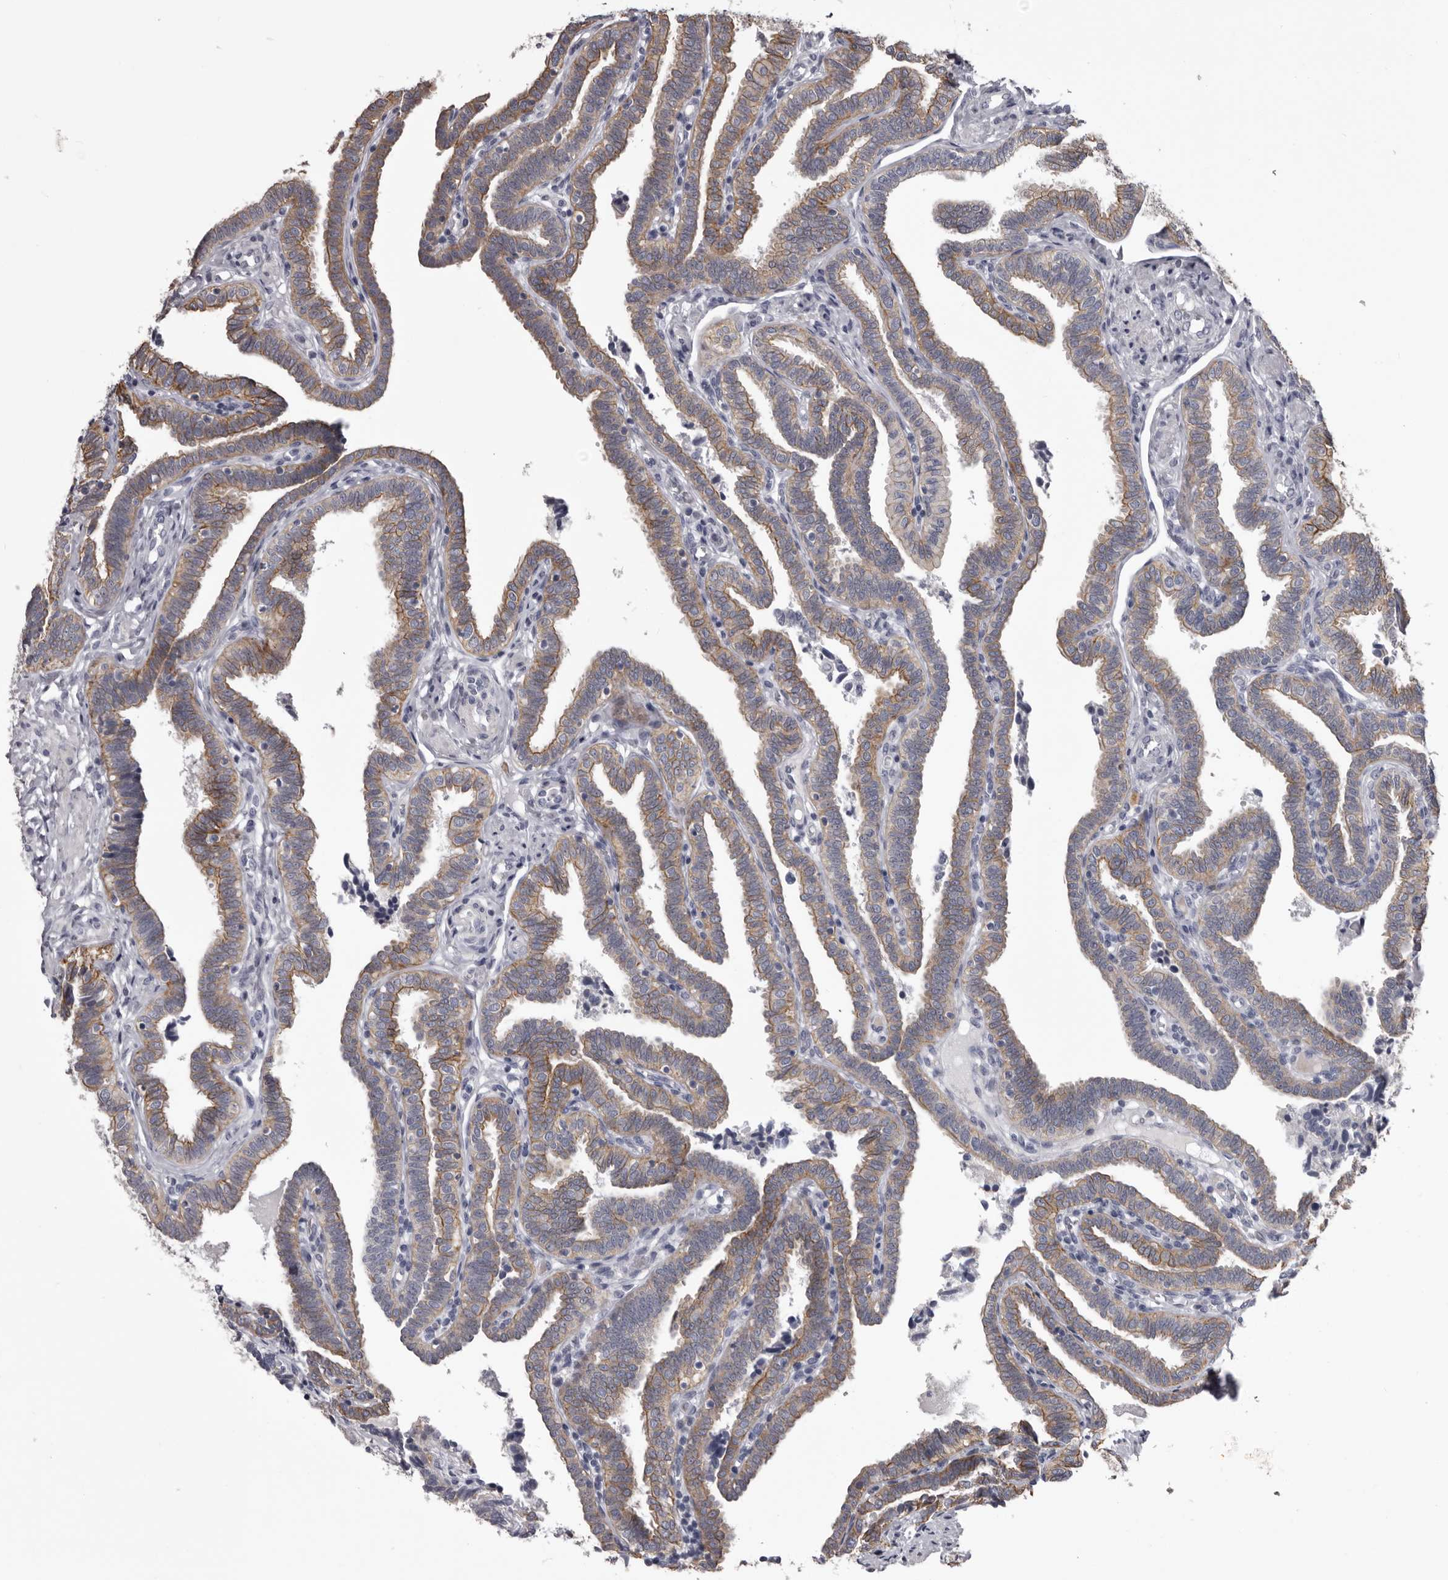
{"staining": {"intensity": "moderate", "quantity": ">75%", "location": "cytoplasmic/membranous"}, "tissue": "fallopian tube", "cell_type": "Glandular cells", "image_type": "normal", "snomed": [{"axis": "morphology", "description": "Normal tissue, NOS"}, {"axis": "topography", "description": "Fallopian tube"}], "caption": "Fallopian tube stained for a protein (brown) demonstrates moderate cytoplasmic/membranous positive staining in approximately >75% of glandular cells.", "gene": "LPAR6", "patient": {"sex": "female", "age": 39}}